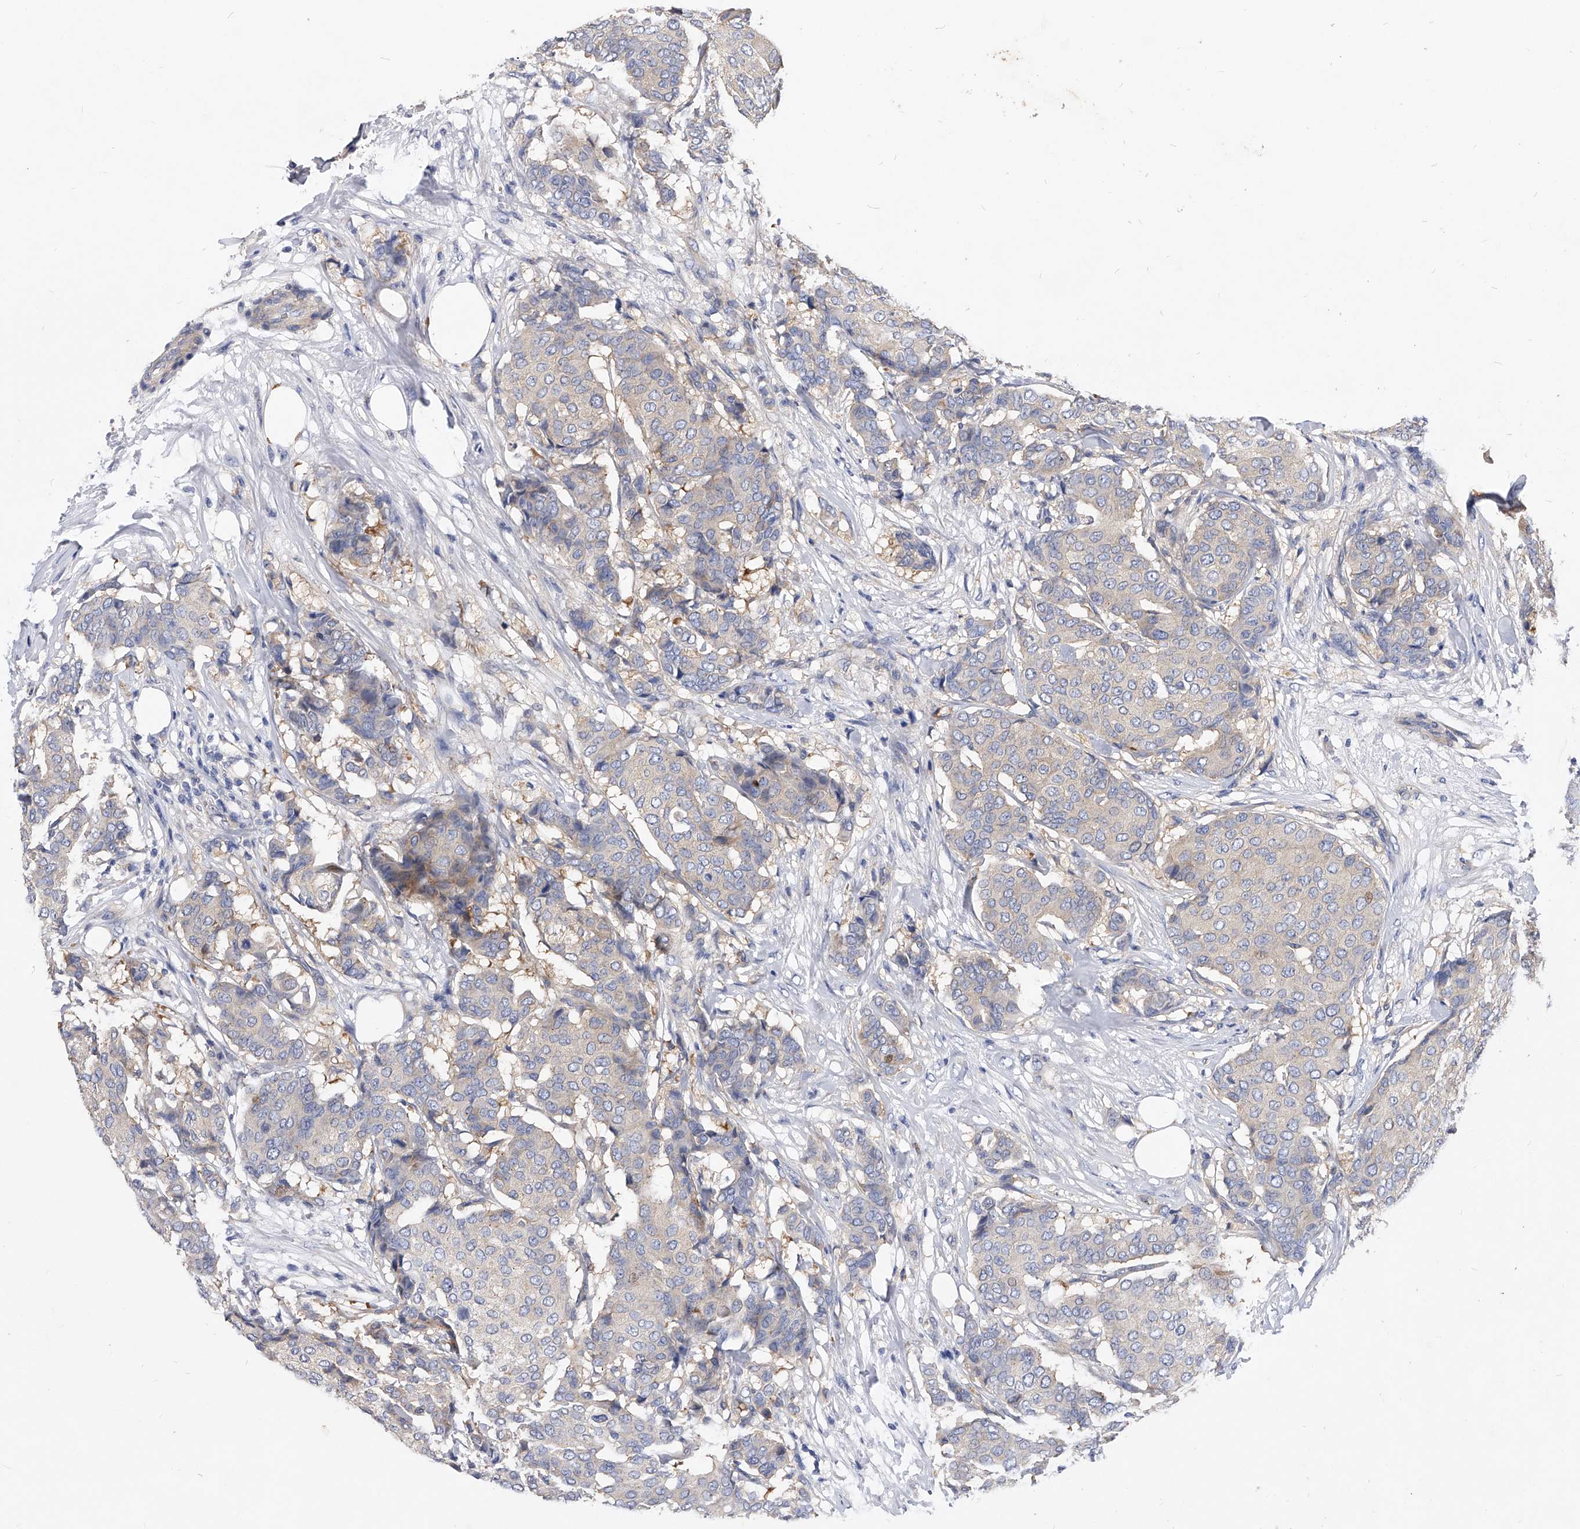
{"staining": {"intensity": "negative", "quantity": "none", "location": "none"}, "tissue": "breast cancer", "cell_type": "Tumor cells", "image_type": "cancer", "snomed": [{"axis": "morphology", "description": "Duct carcinoma"}, {"axis": "topography", "description": "Breast"}], "caption": "Immunohistochemistry (IHC) image of human breast intraductal carcinoma stained for a protein (brown), which displays no positivity in tumor cells.", "gene": "PPP5C", "patient": {"sex": "female", "age": 75}}